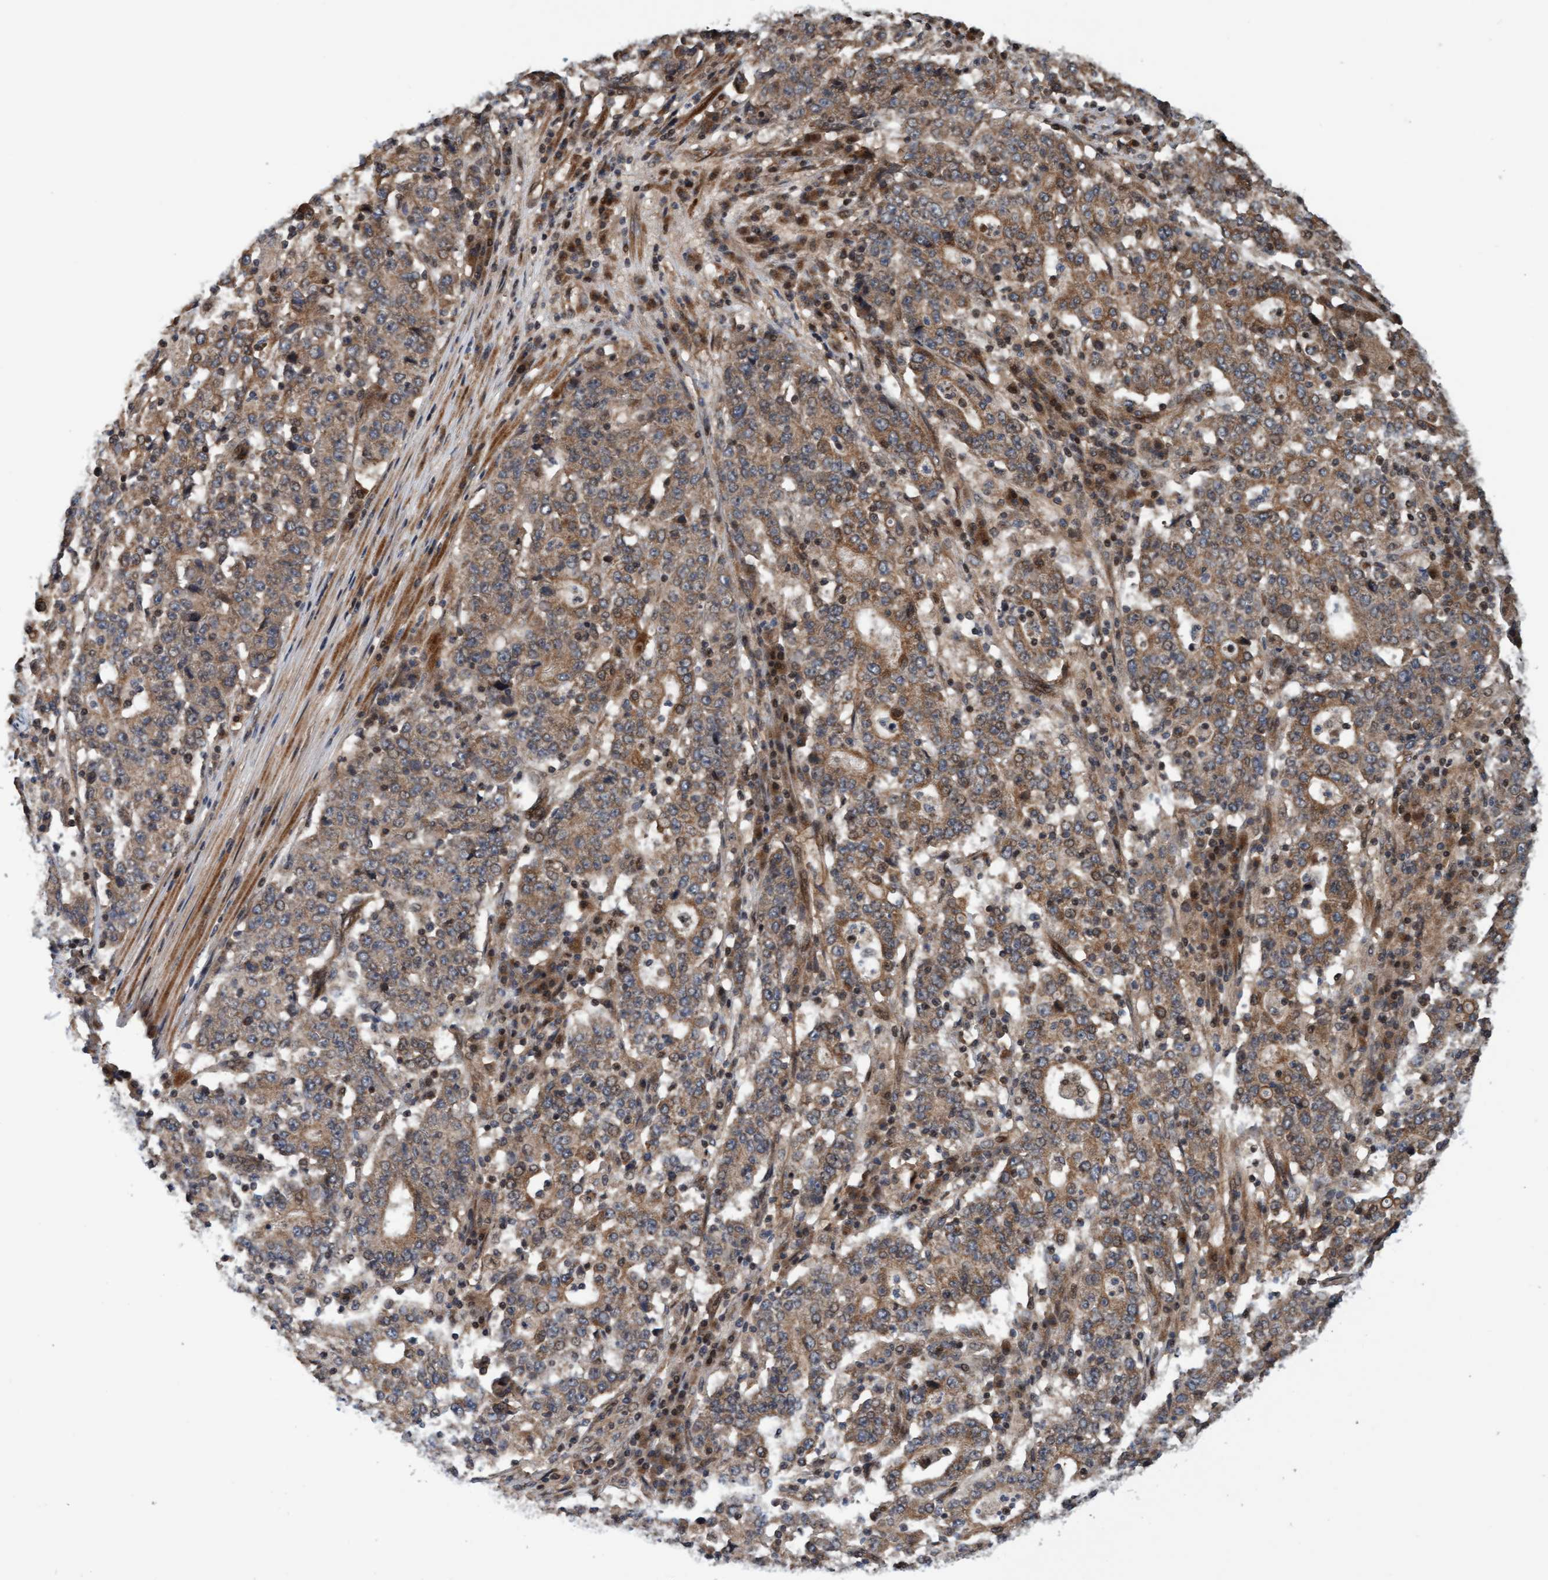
{"staining": {"intensity": "weak", "quantity": ">75%", "location": "cytoplasmic/membranous"}, "tissue": "stomach cancer", "cell_type": "Tumor cells", "image_type": "cancer", "snomed": [{"axis": "morphology", "description": "Adenocarcinoma, NOS"}, {"axis": "topography", "description": "Stomach"}], "caption": "This micrograph shows immunohistochemistry (IHC) staining of human adenocarcinoma (stomach), with low weak cytoplasmic/membranous positivity in approximately >75% of tumor cells.", "gene": "MLXIP", "patient": {"sex": "male", "age": 59}}